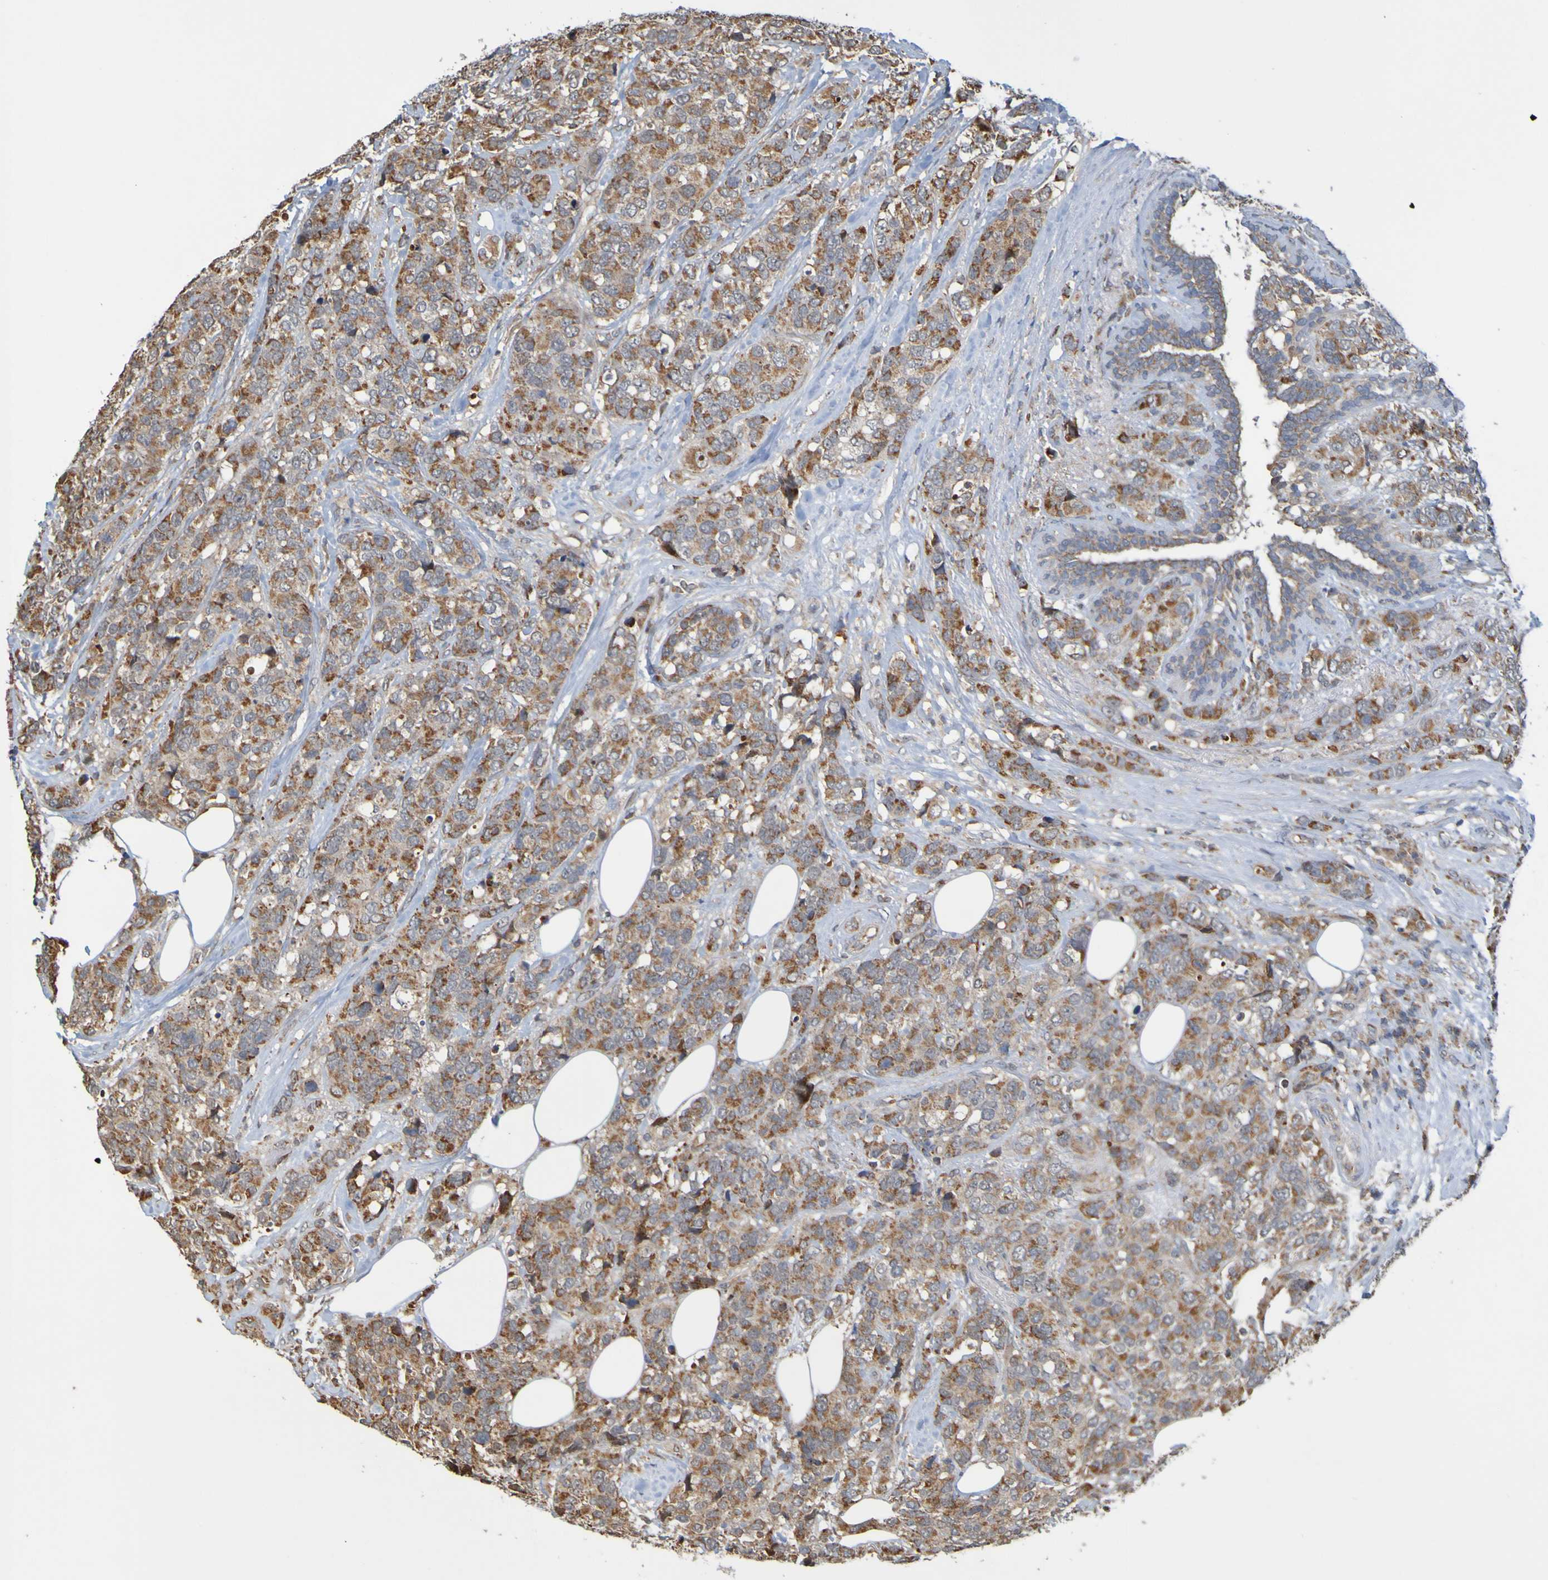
{"staining": {"intensity": "strong", "quantity": ">75%", "location": "cytoplasmic/membranous"}, "tissue": "breast cancer", "cell_type": "Tumor cells", "image_type": "cancer", "snomed": [{"axis": "morphology", "description": "Lobular carcinoma"}, {"axis": "topography", "description": "Breast"}], "caption": "Protein expression analysis of breast cancer shows strong cytoplasmic/membranous staining in approximately >75% of tumor cells. The staining is performed using DAB (3,3'-diaminobenzidine) brown chromogen to label protein expression. The nuclei are counter-stained blue using hematoxylin.", "gene": "TMBIM1", "patient": {"sex": "female", "age": 59}}